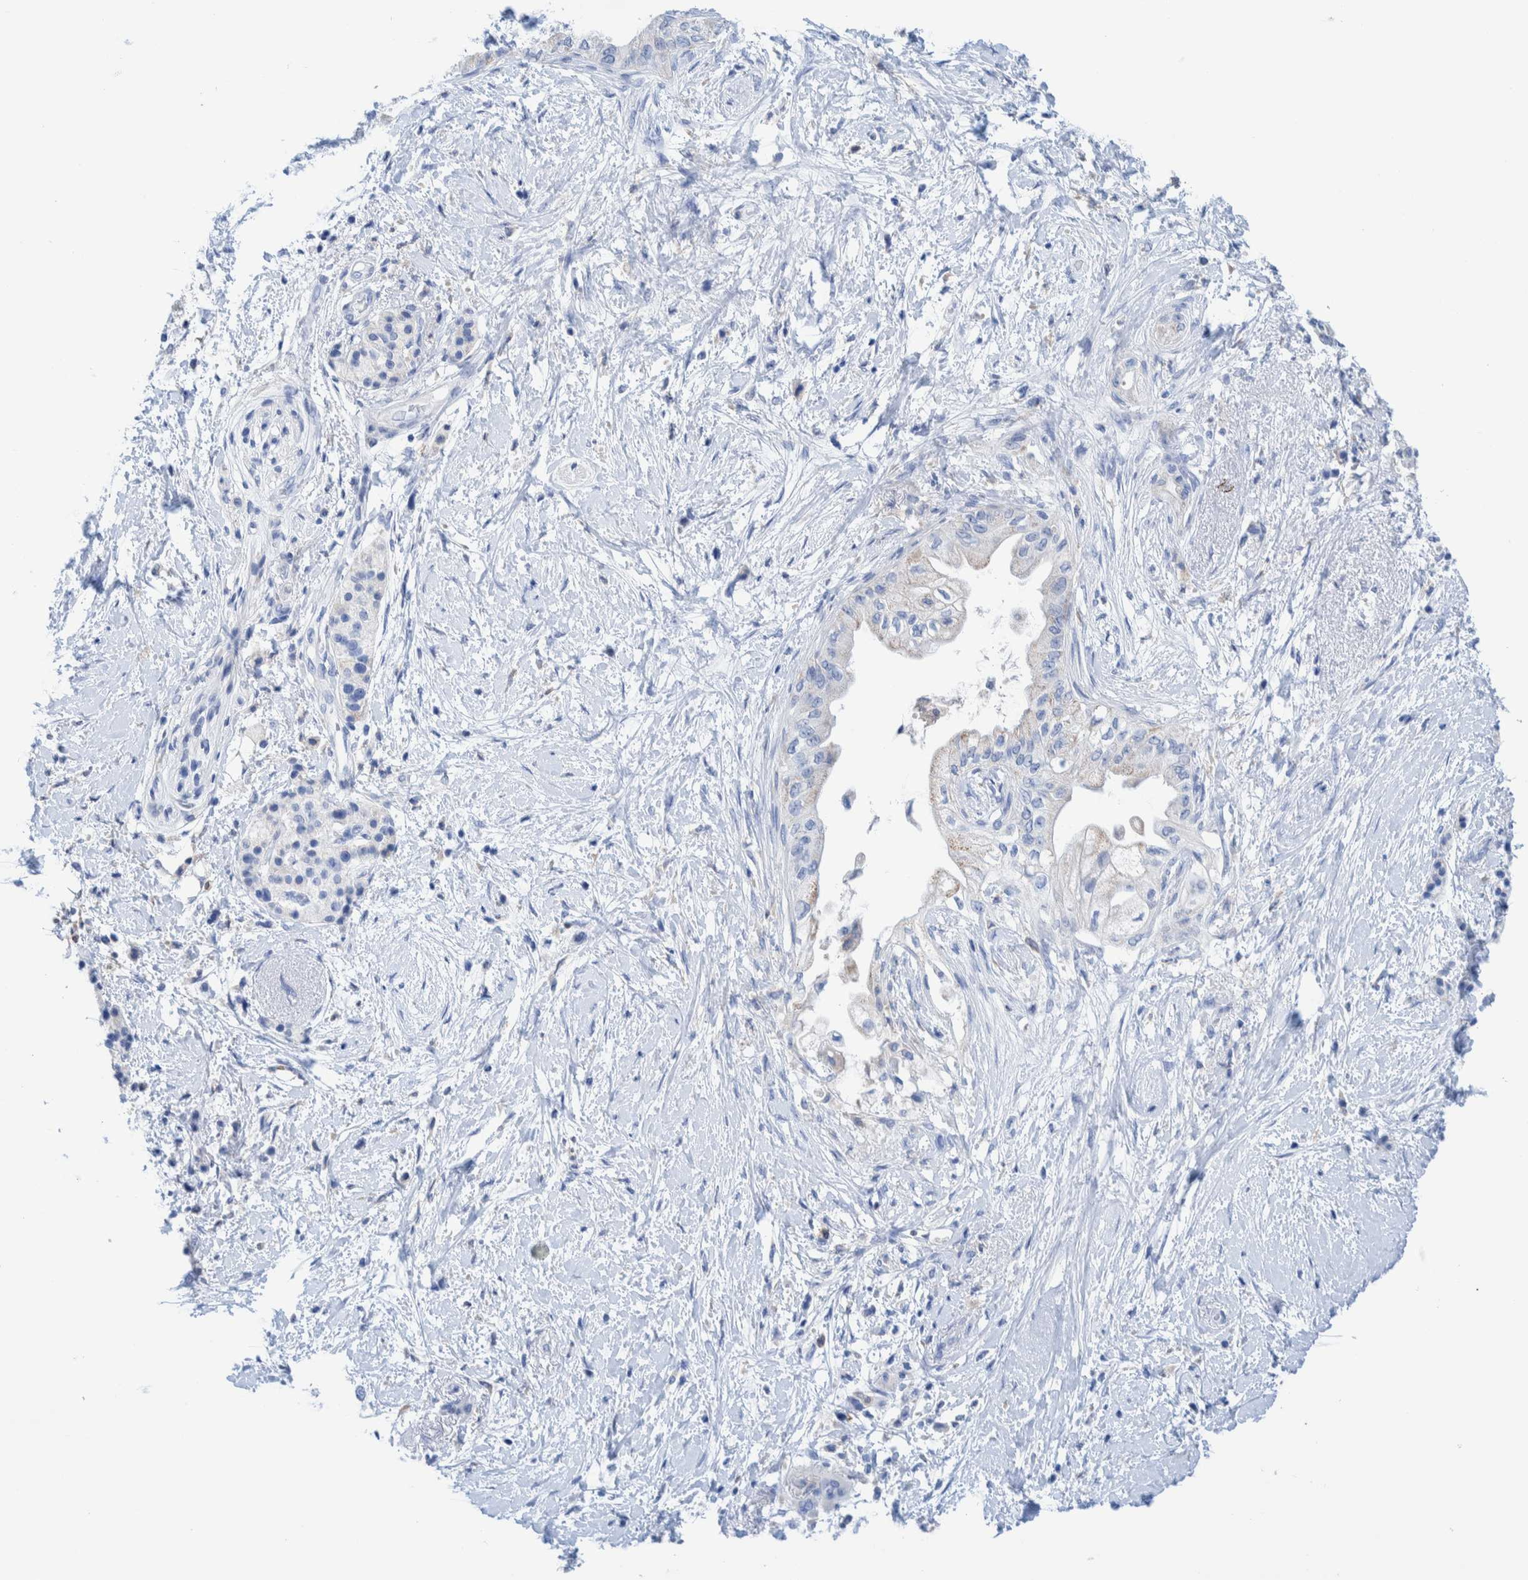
{"staining": {"intensity": "negative", "quantity": "none", "location": "none"}, "tissue": "pancreatic cancer", "cell_type": "Tumor cells", "image_type": "cancer", "snomed": [{"axis": "morphology", "description": "Normal tissue, NOS"}, {"axis": "morphology", "description": "Adenocarcinoma, NOS"}, {"axis": "topography", "description": "Pancreas"}, {"axis": "topography", "description": "Duodenum"}], "caption": "This is an IHC micrograph of pancreatic adenocarcinoma. There is no staining in tumor cells.", "gene": "KRT14", "patient": {"sex": "female", "age": 60}}